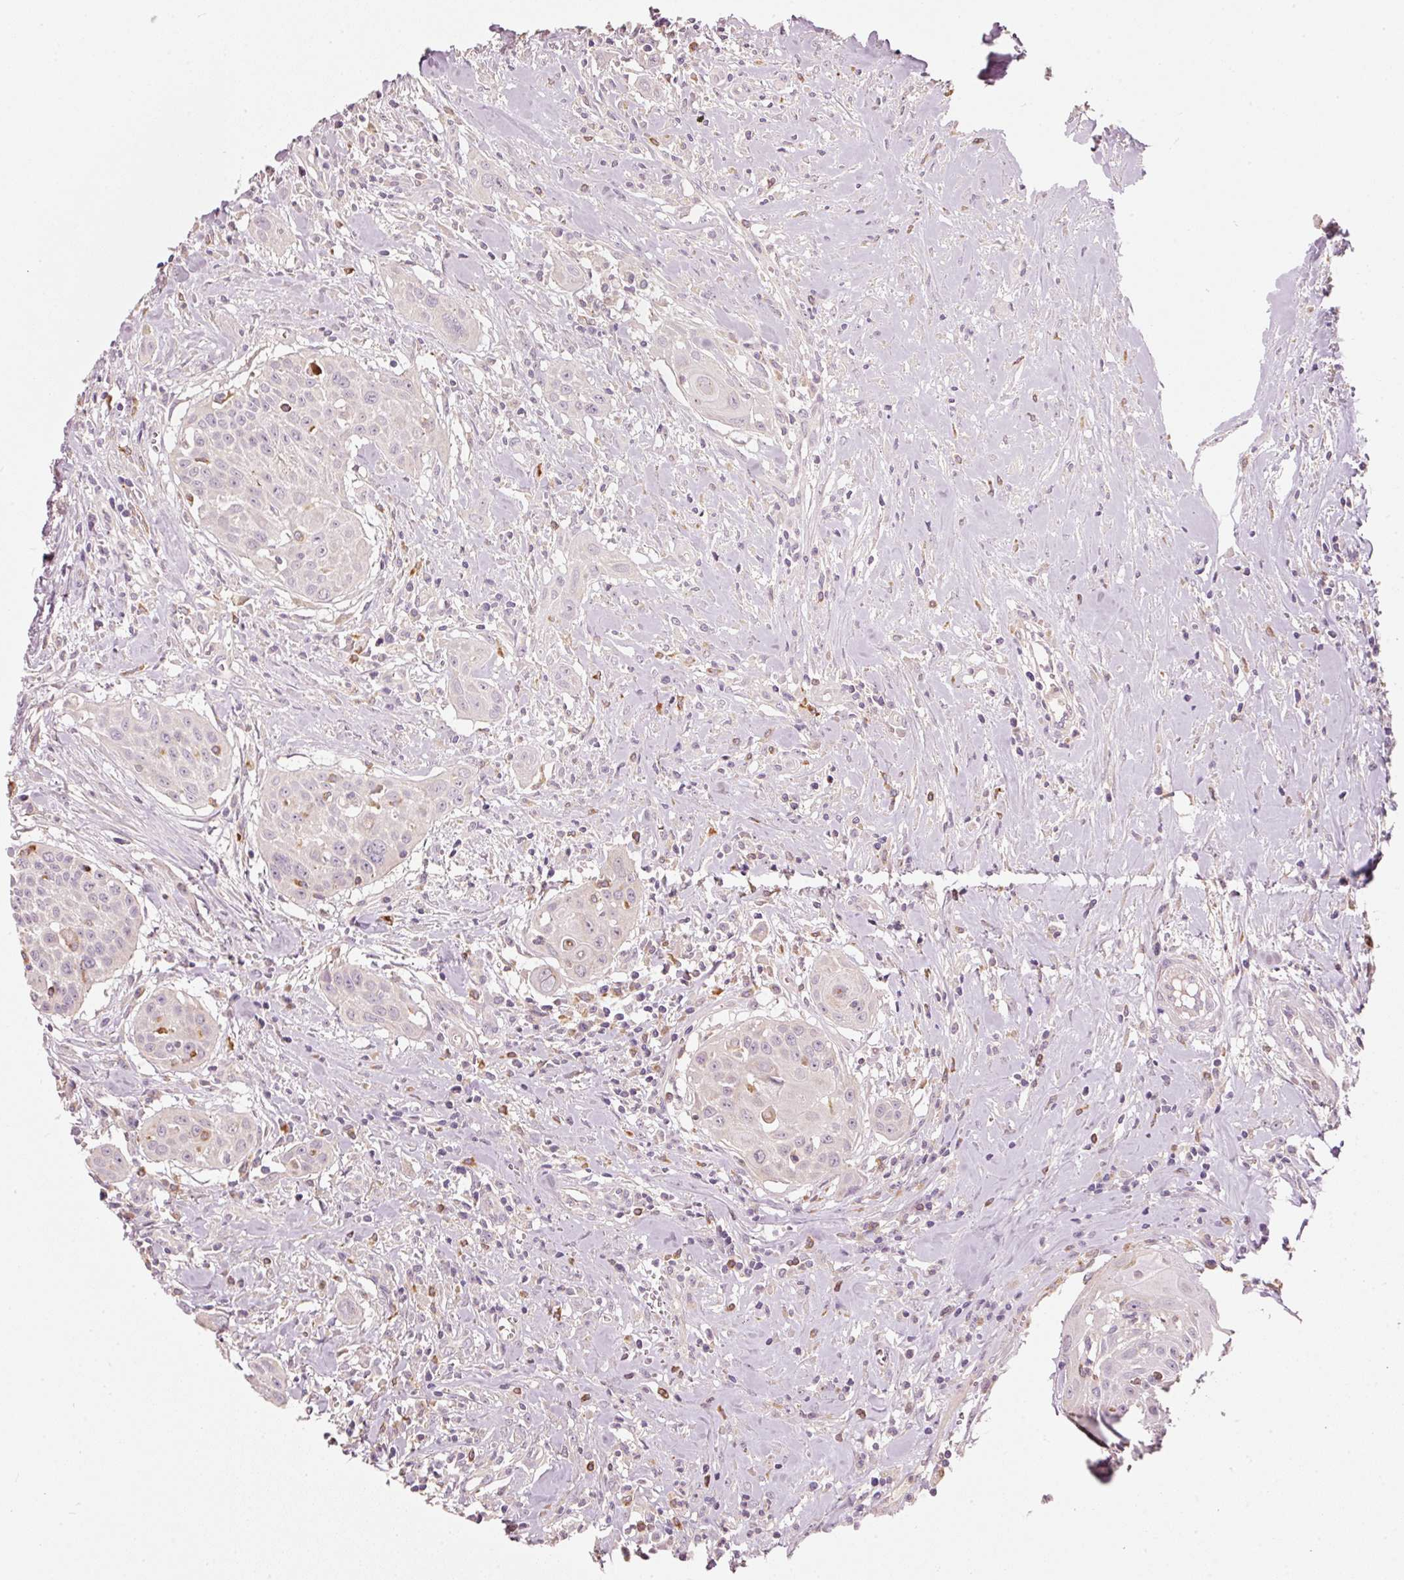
{"staining": {"intensity": "negative", "quantity": "none", "location": "none"}, "tissue": "head and neck cancer", "cell_type": "Tumor cells", "image_type": "cancer", "snomed": [{"axis": "morphology", "description": "Squamous cell carcinoma, NOS"}, {"axis": "topography", "description": "Lymph node"}, {"axis": "topography", "description": "Salivary gland"}, {"axis": "topography", "description": "Head-Neck"}], "caption": "Head and neck cancer was stained to show a protein in brown. There is no significant staining in tumor cells. The staining is performed using DAB (3,3'-diaminobenzidine) brown chromogen with nuclei counter-stained in using hematoxylin.", "gene": "KLHL21", "patient": {"sex": "female", "age": 74}}